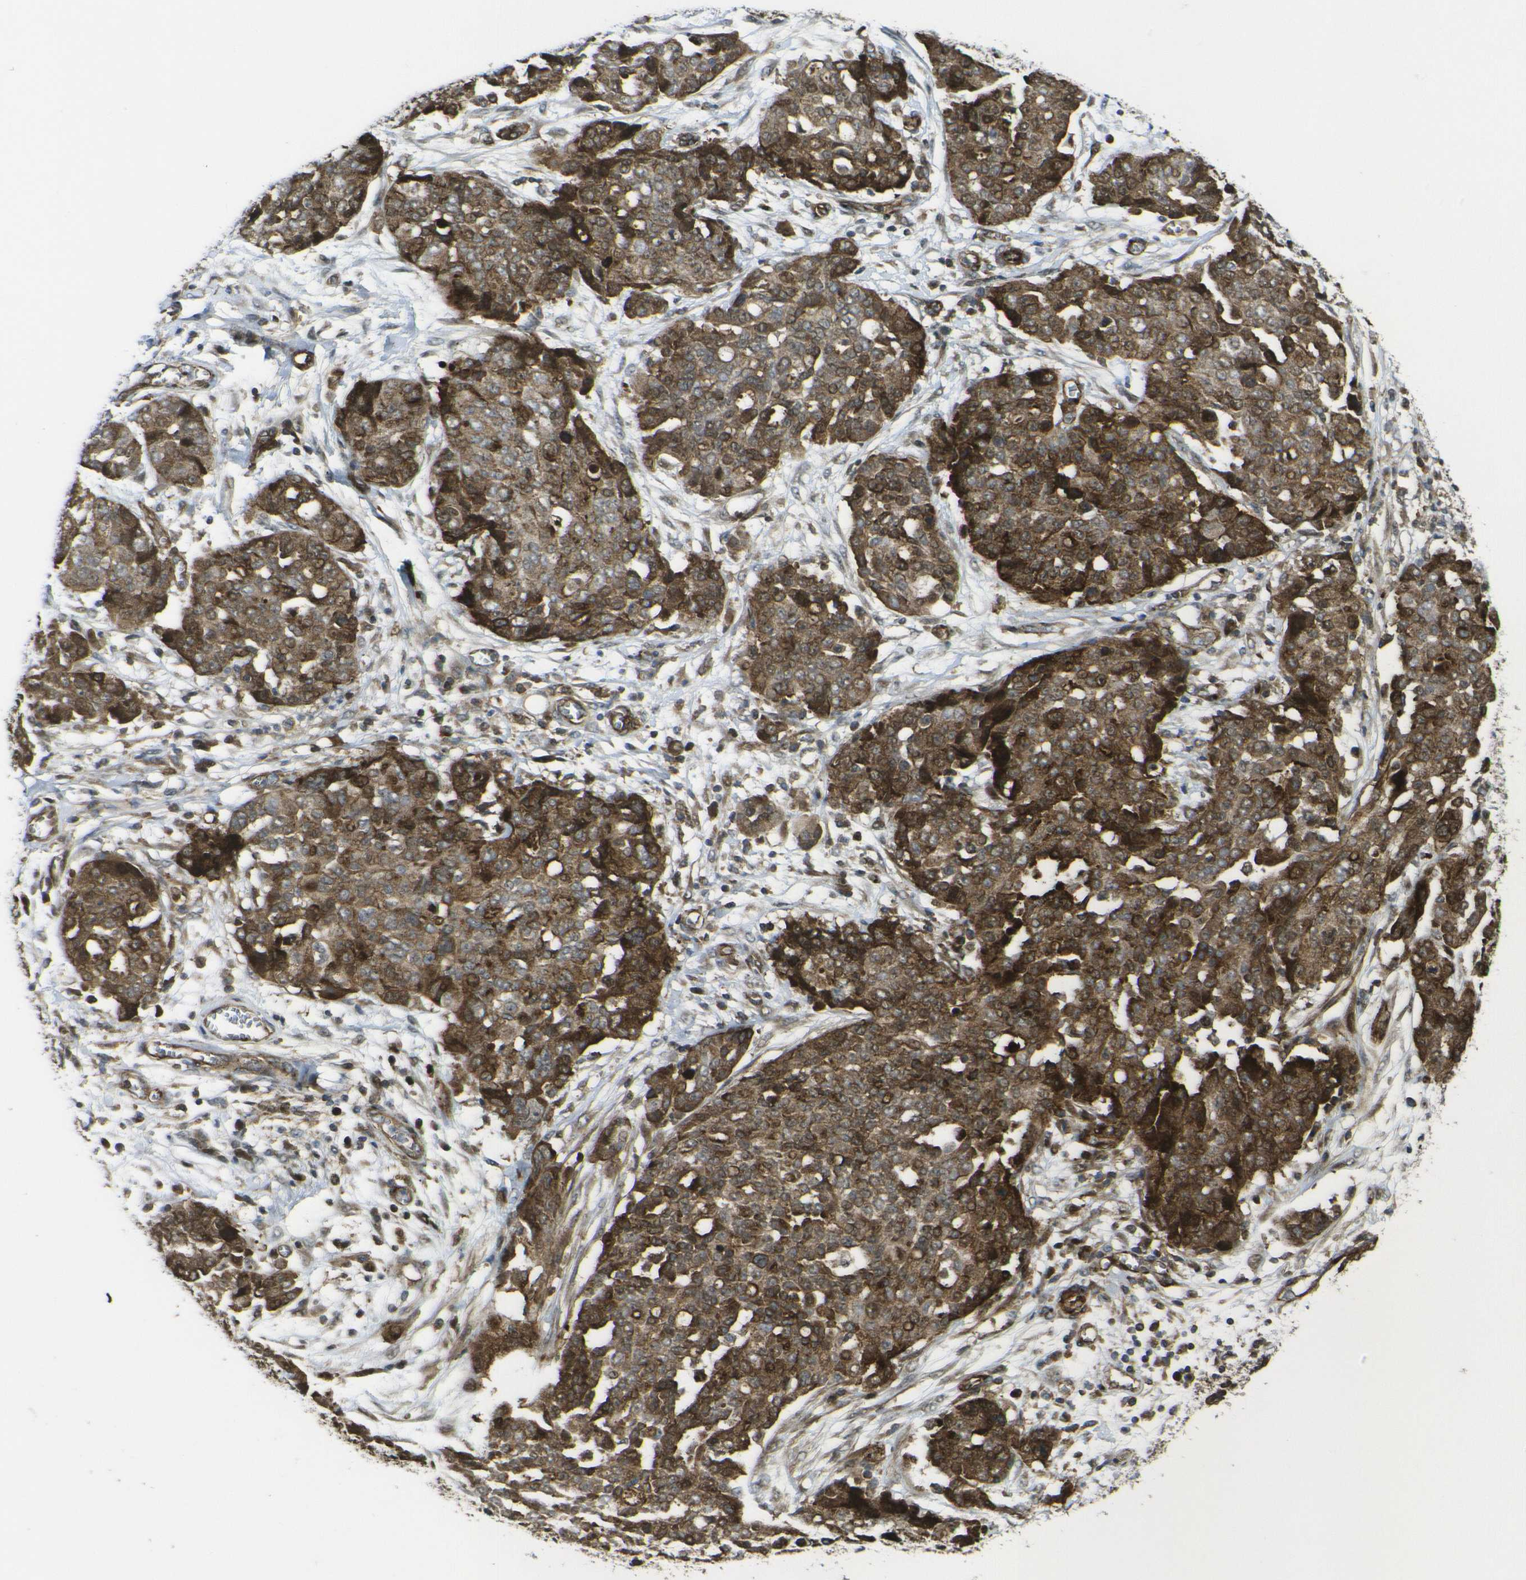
{"staining": {"intensity": "moderate", "quantity": ">75%", "location": "cytoplasmic/membranous,nuclear"}, "tissue": "ovarian cancer", "cell_type": "Tumor cells", "image_type": "cancer", "snomed": [{"axis": "morphology", "description": "Cystadenocarcinoma, serous, NOS"}, {"axis": "topography", "description": "Soft tissue"}, {"axis": "topography", "description": "Ovary"}], "caption": "IHC staining of ovarian serous cystadenocarcinoma, which exhibits medium levels of moderate cytoplasmic/membranous and nuclear expression in approximately >75% of tumor cells indicating moderate cytoplasmic/membranous and nuclear protein expression. The staining was performed using DAB (3,3'-diaminobenzidine) (brown) for protein detection and nuclei were counterstained in hematoxylin (blue).", "gene": "ECE1", "patient": {"sex": "female", "age": 57}}